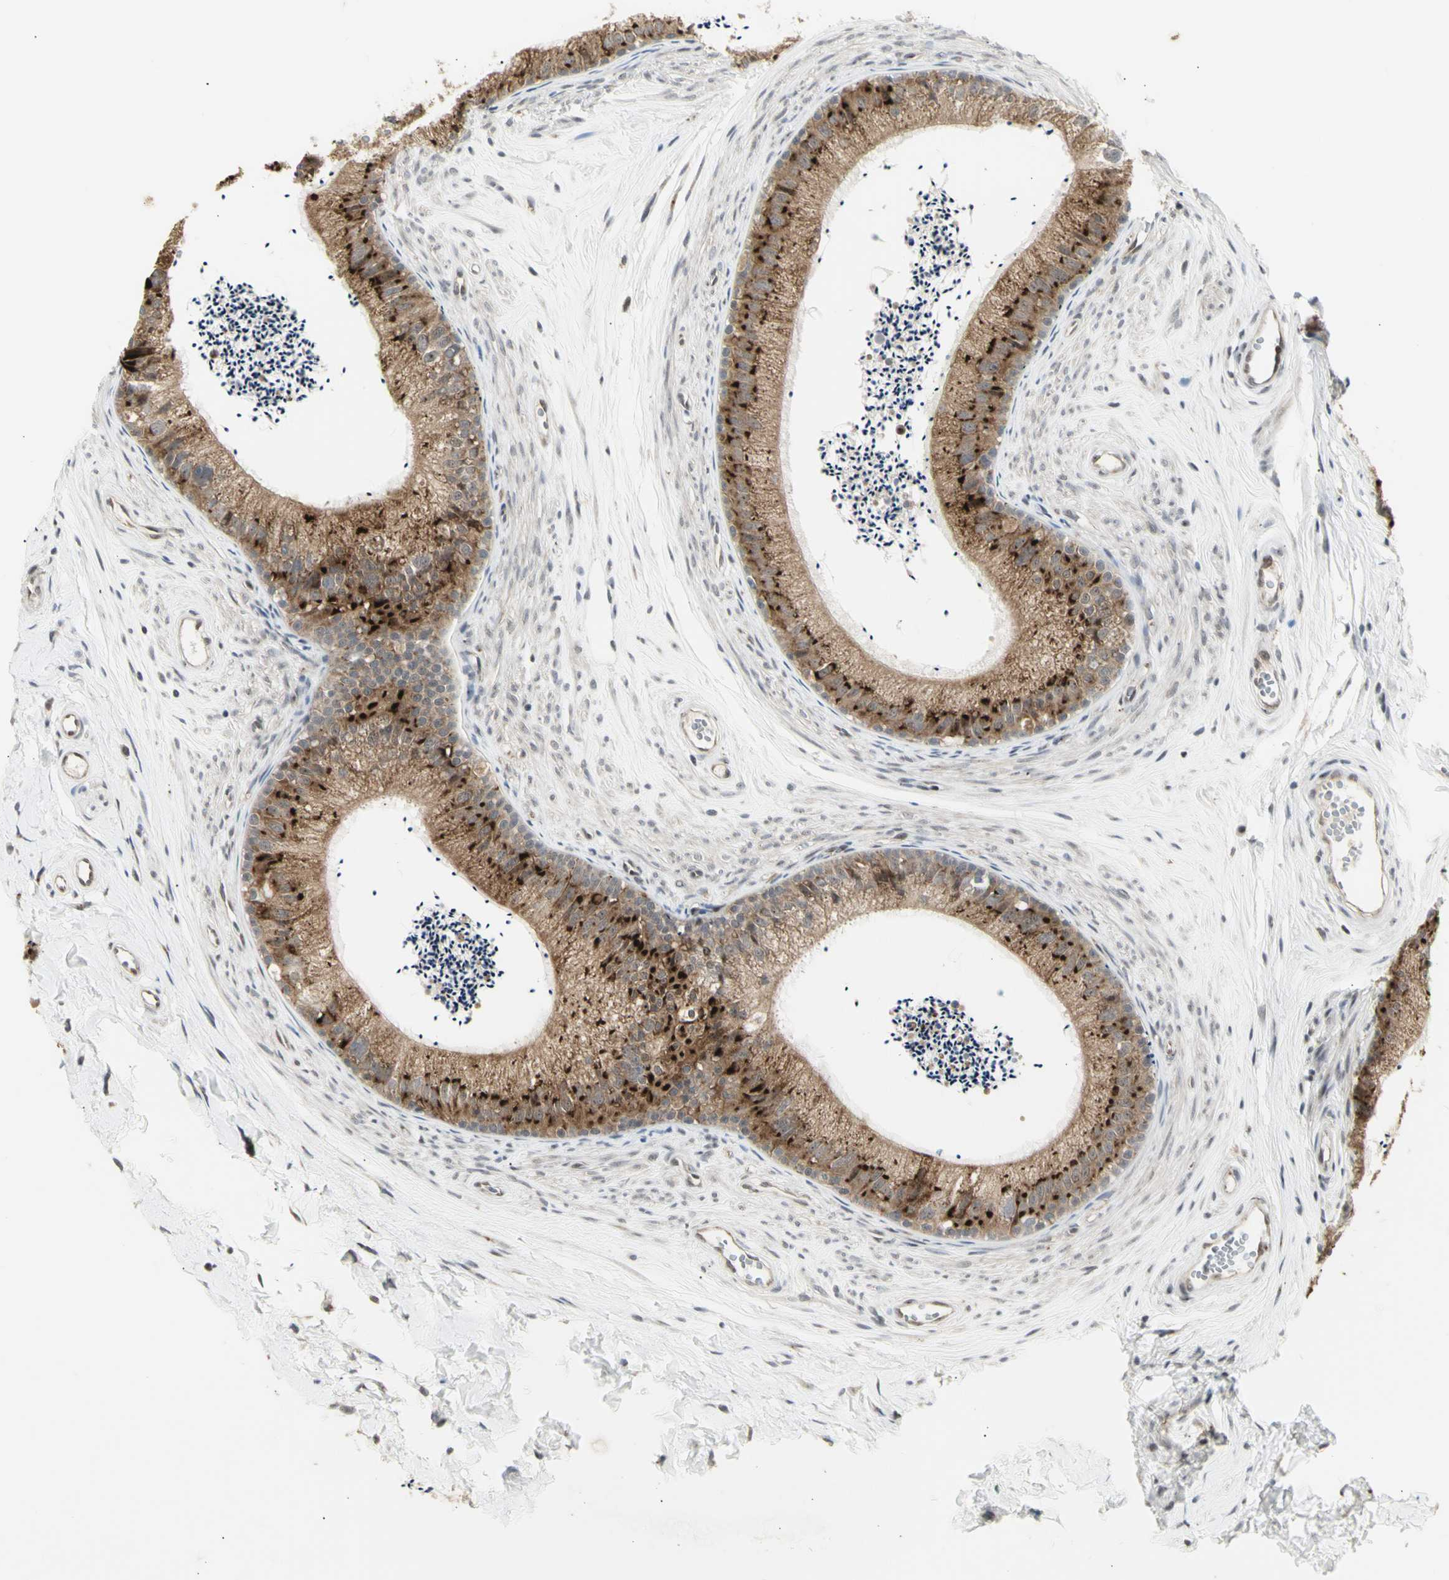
{"staining": {"intensity": "strong", "quantity": ">75%", "location": "cytoplasmic/membranous"}, "tissue": "epididymis", "cell_type": "Glandular cells", "image_type": "normal", "snomed": [{"axis": "morphology", "description": "Normal tissue, NOS"}, {"axis": "topography", "description": "Epididymis"}], "caption": "Immunohistochemistry (IHC) staining of normal epididymis, which reveals high levels of strong cytoplasmic/membranous staining in approximately >75% of glandular cells indicating strong cytoplasmic/membranous protein expression. The staining was performed using DAB (brown) for protein detection and nuclei were counterstained in hematoxylin (blue).", "gene": "DHRS7B", "patient": {"sex": "male", "age": 56}}